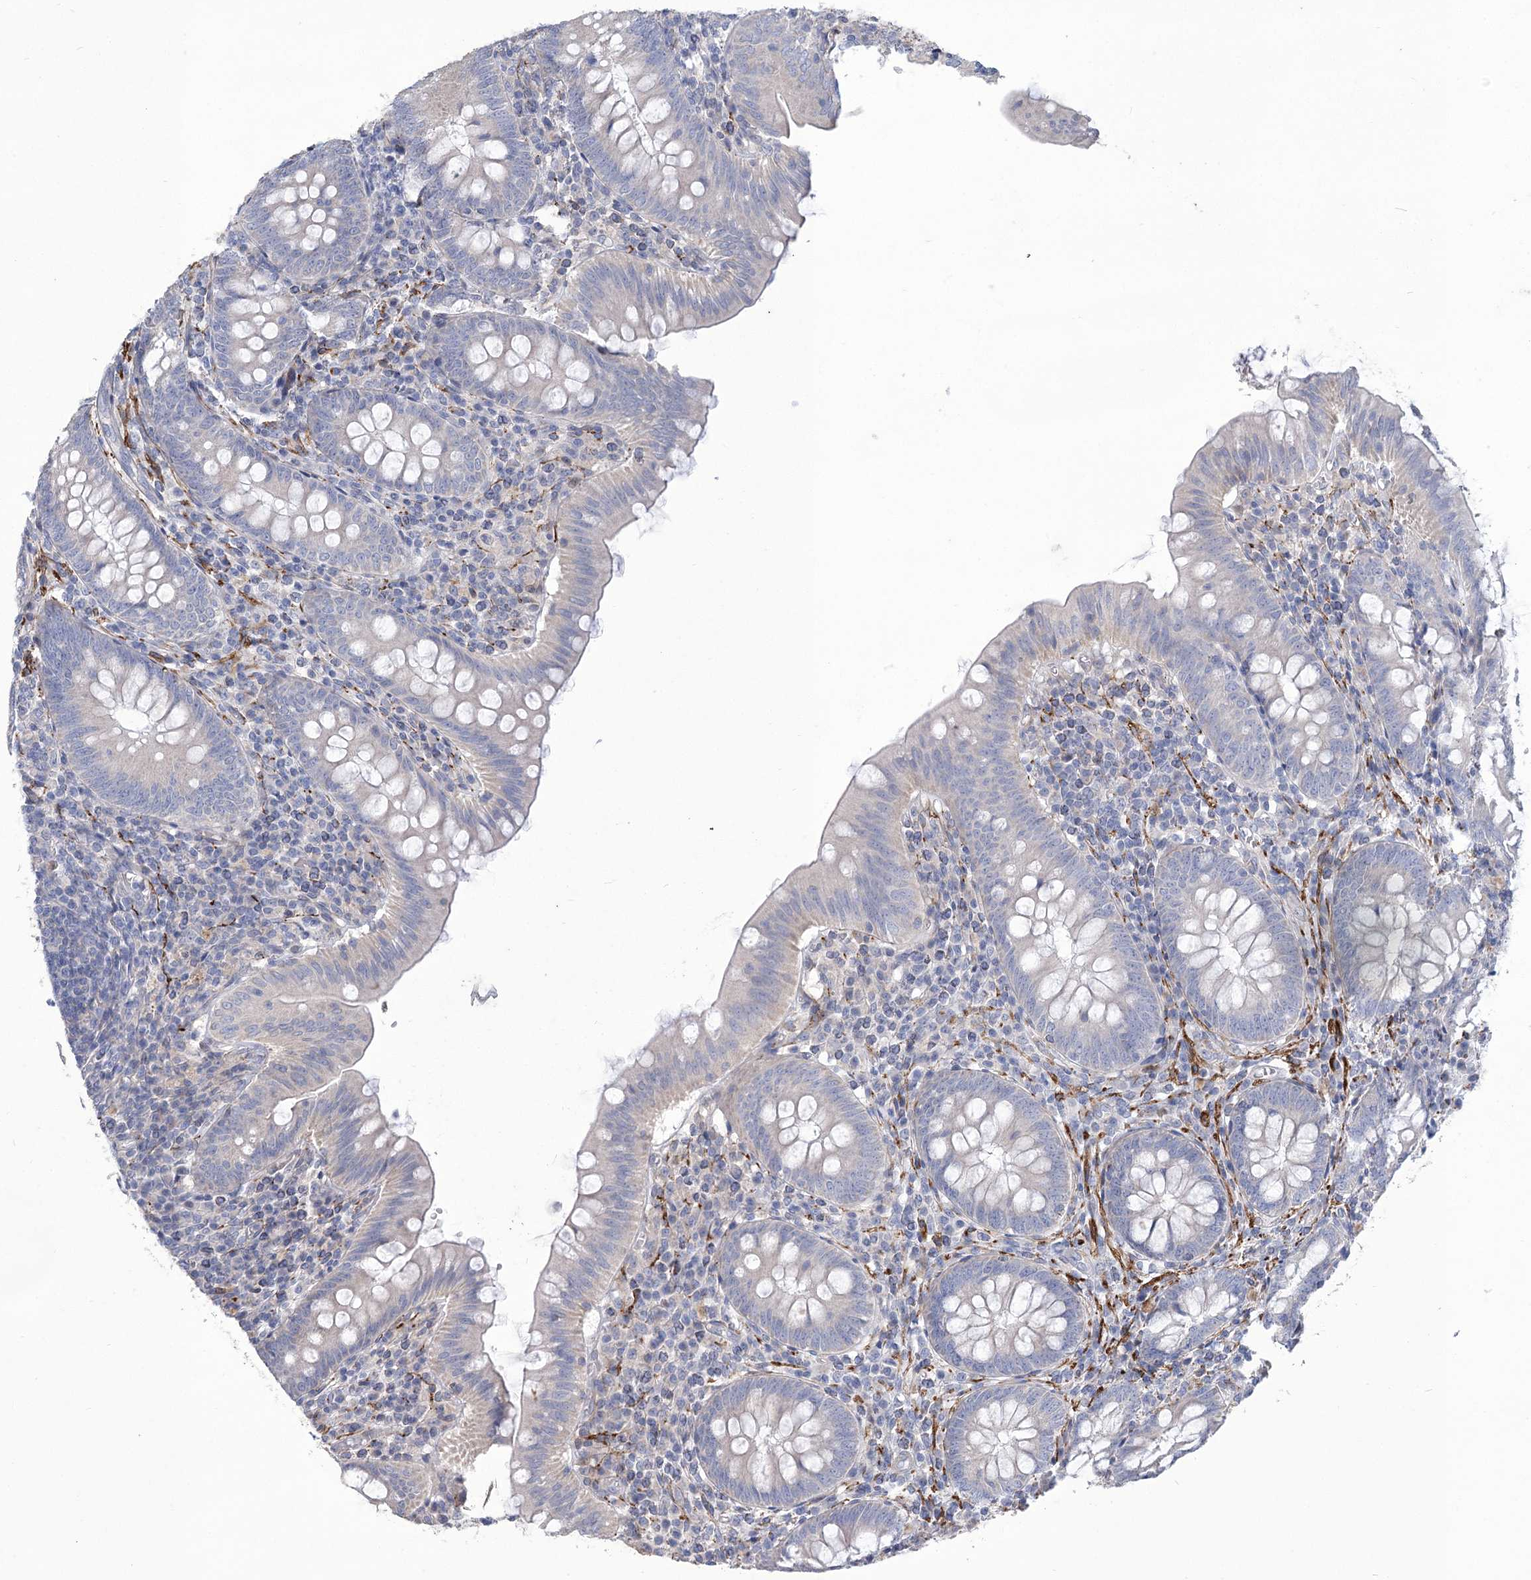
{"staining": {"intensity": "negative", "quantity": "none", "location": "none"}, "tissue": "appendix", "cell_type": "Glandular cells", "image_type": "normal", "snomed": [{"axis": "morphology", "description": "Normal tissue, NOS"}, {"axis": "topography", "description": "Appendix"}], "caption": "A high-resolution photomicrograph shows immunohistochemistry (IHC) staining of normal appendix, which reveals no significant staining in glandular cells.", "gene": "ANGPTL3", "patient": {"sex": "male", "age": 14}}